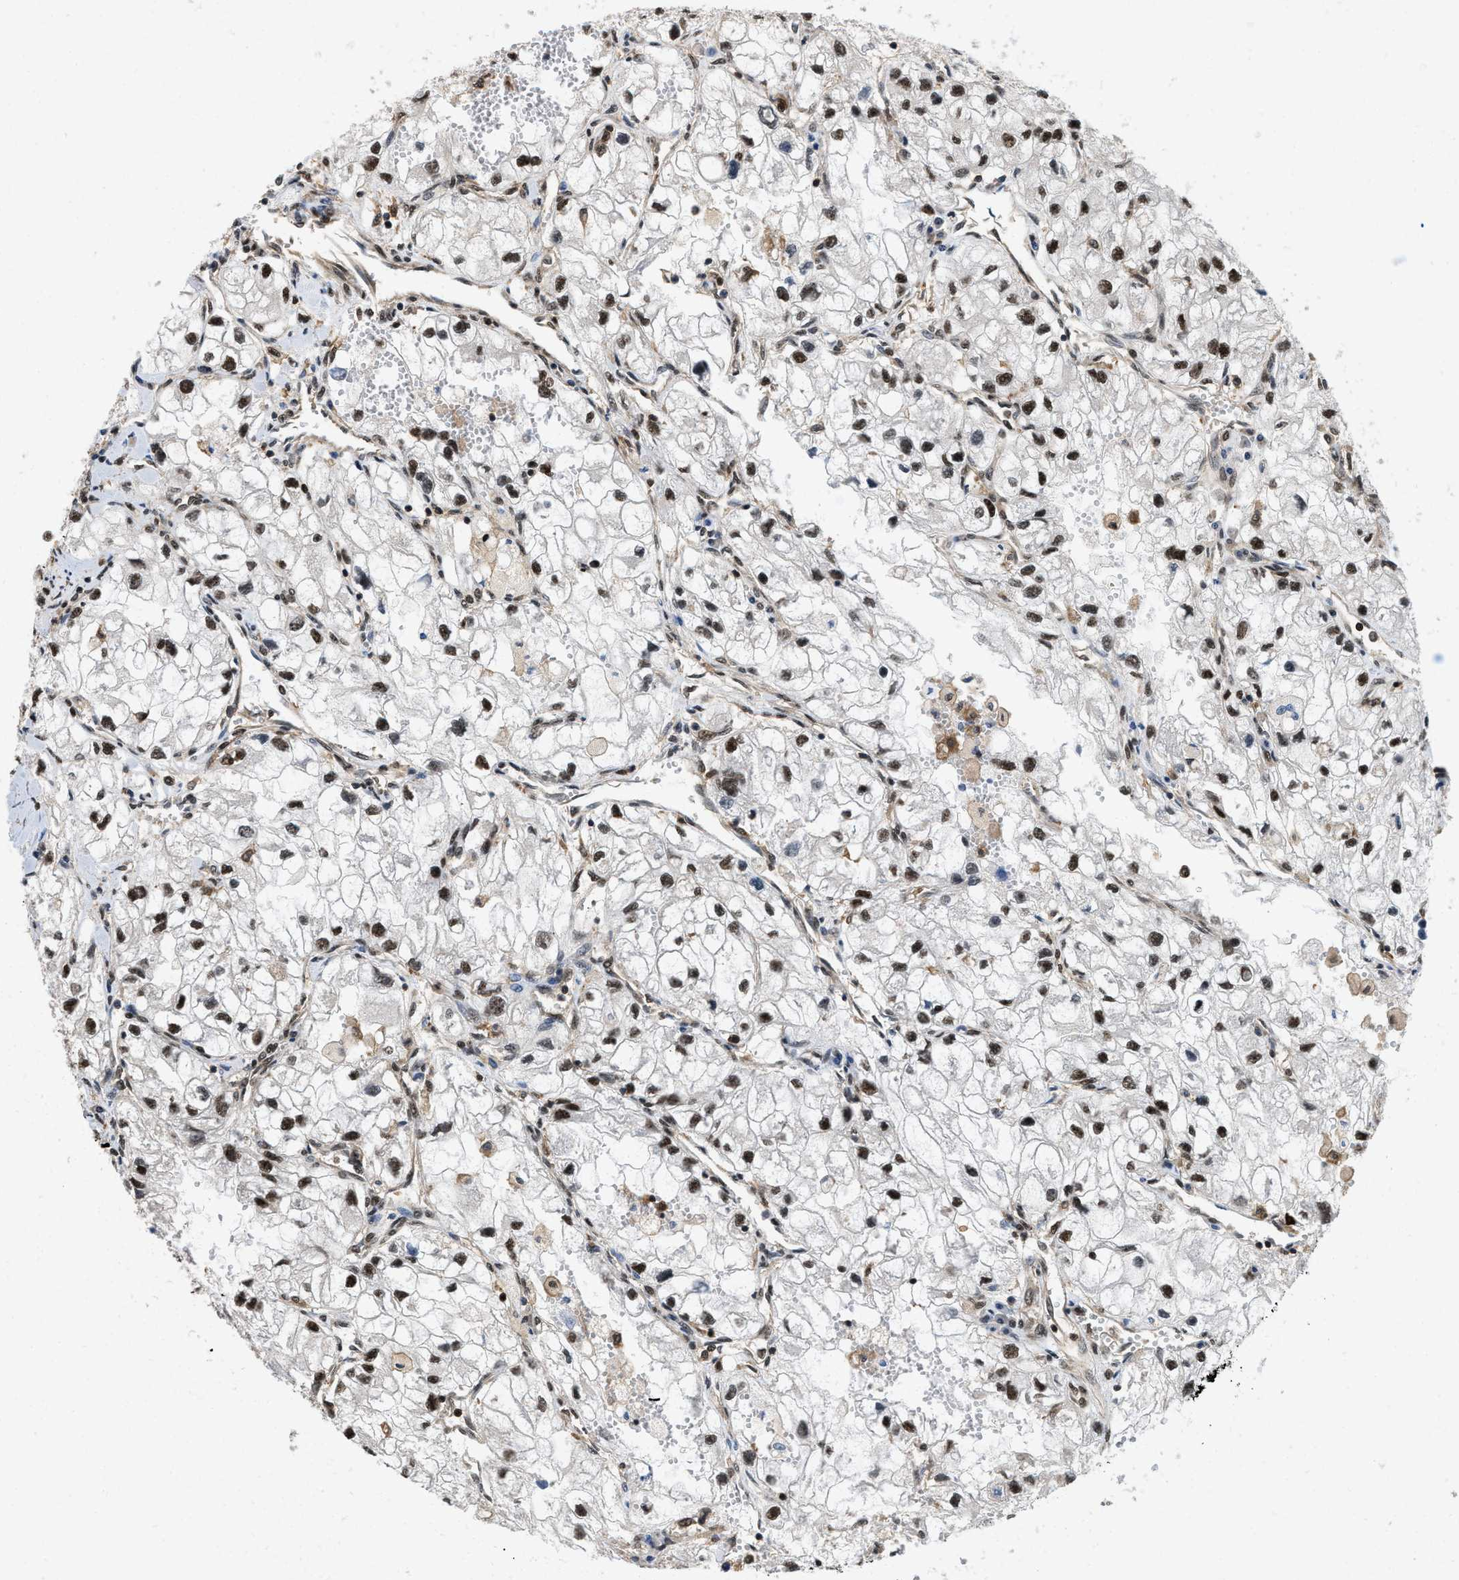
{"staining": {"intensity": "moderate", "quantity": "25%-75%", "location": "nuclear"}, "tissue": "renal cancer", "cell_type": "Tumor cells", "image_type": "cancer", "snomed": [{"axis": "morphology", "description": "Adenocarcinoma, NOS"}, {"axis": "topography", "description": "Kidney"}], "caption": "The immunohistochemical stain labels moderate nuclear staining in tumor cells of renal cancer (adenocarcinoma) tissue.", "gene": "ATF7IP", "patient": {"sex": "female", "age": 70}}